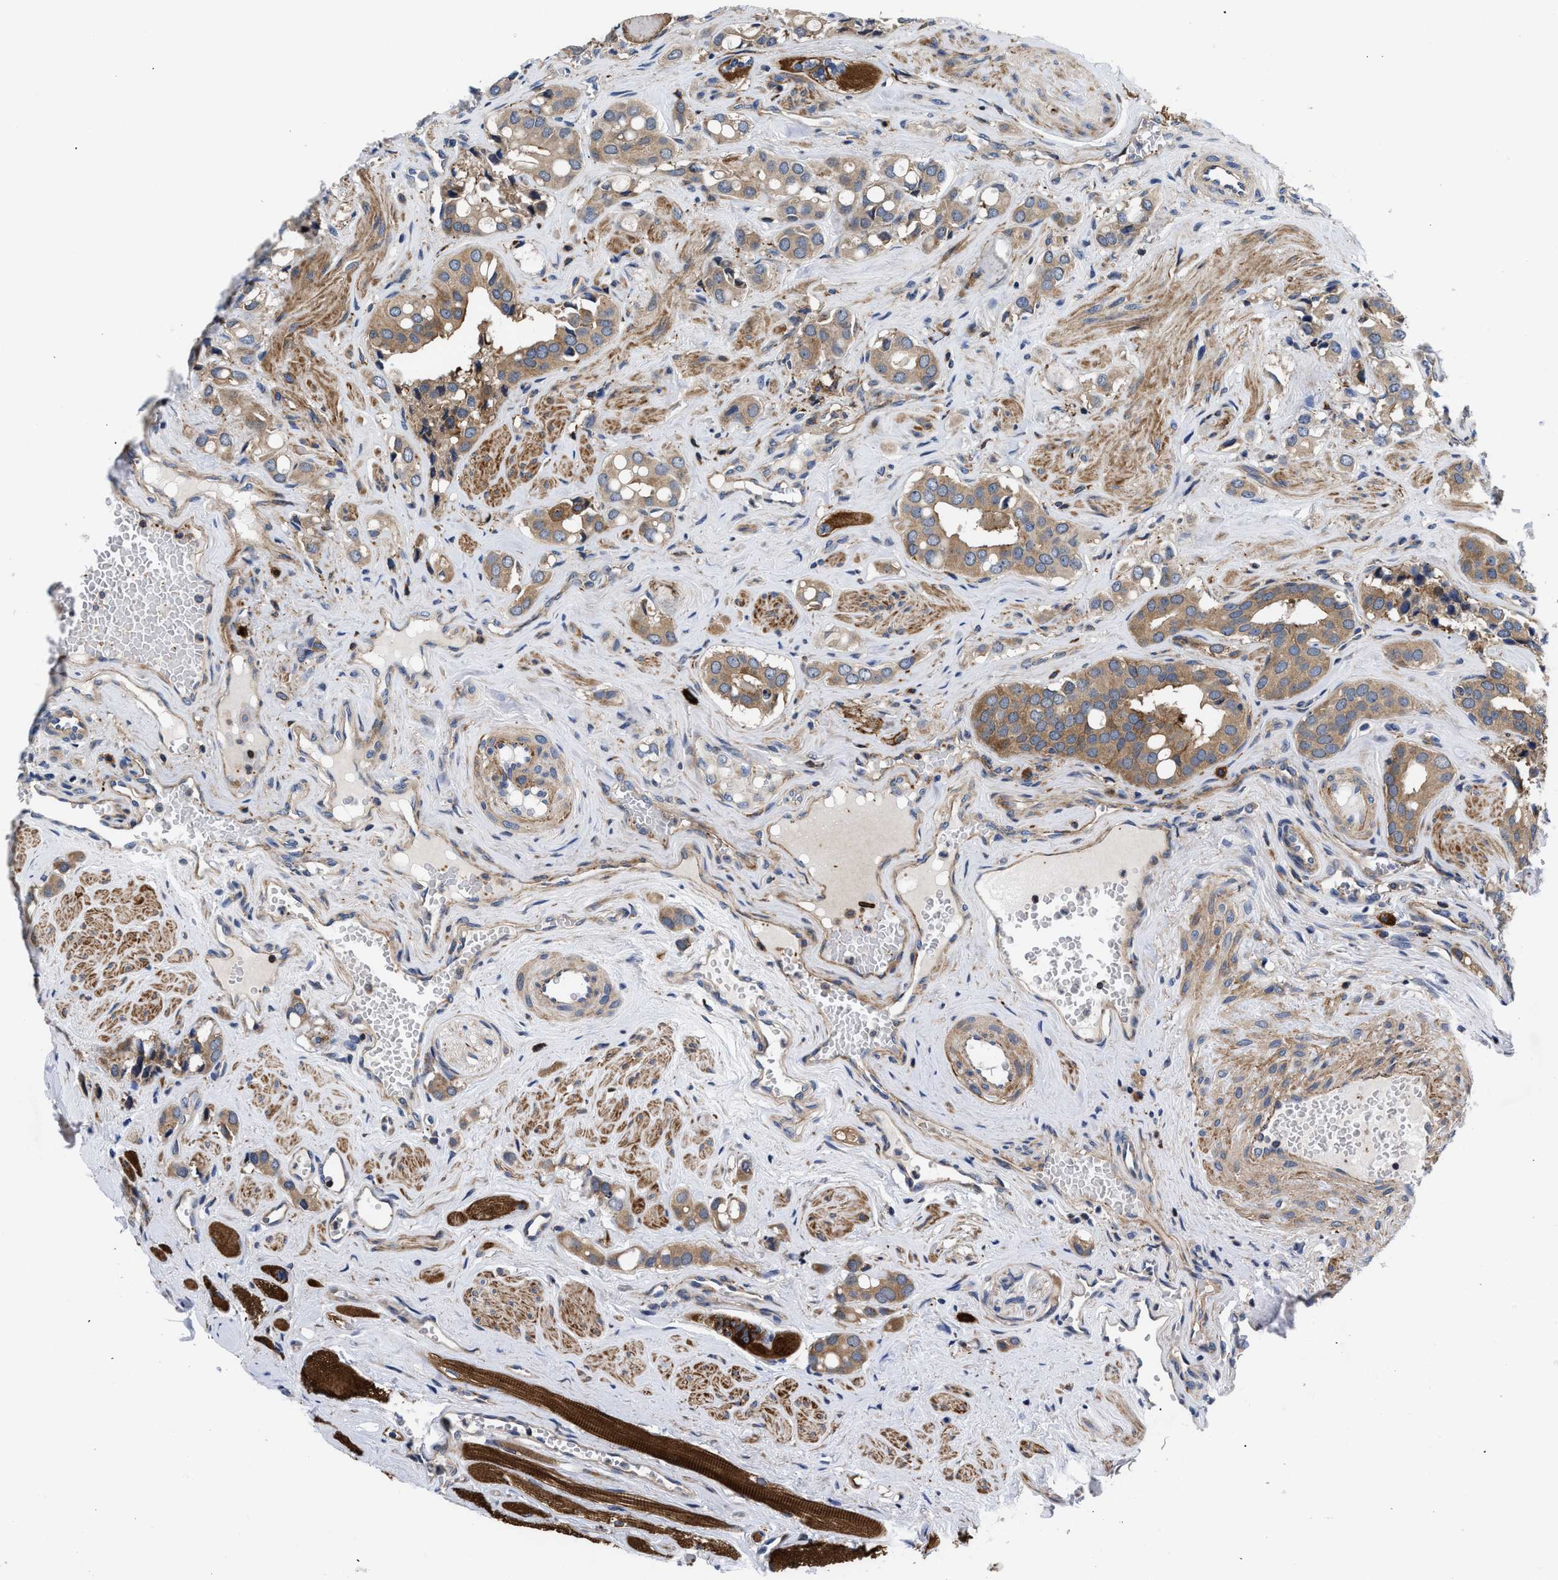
{"staining": {"intensity": "moderate", "quantity": ">75%", "location": "cytoplasmic/membranous"}, "tissue": "prostate cancer", "cell_type": "Tumor cells", "image_type": "cancer", "snomed": [{"axis": "morphology", "description": "Adenocarcinoma, High grade"}, {"axis": "topography", "description": "Prostate"}], "caption": "Moderate cytoplasmic/membranous protein staining is appreciated in about >75% of tumor cells in prostate cancer (adenocarcinoma (high-grade)).", "gene": "SPAST", "patient": {"sex": "male", "age": 52}}